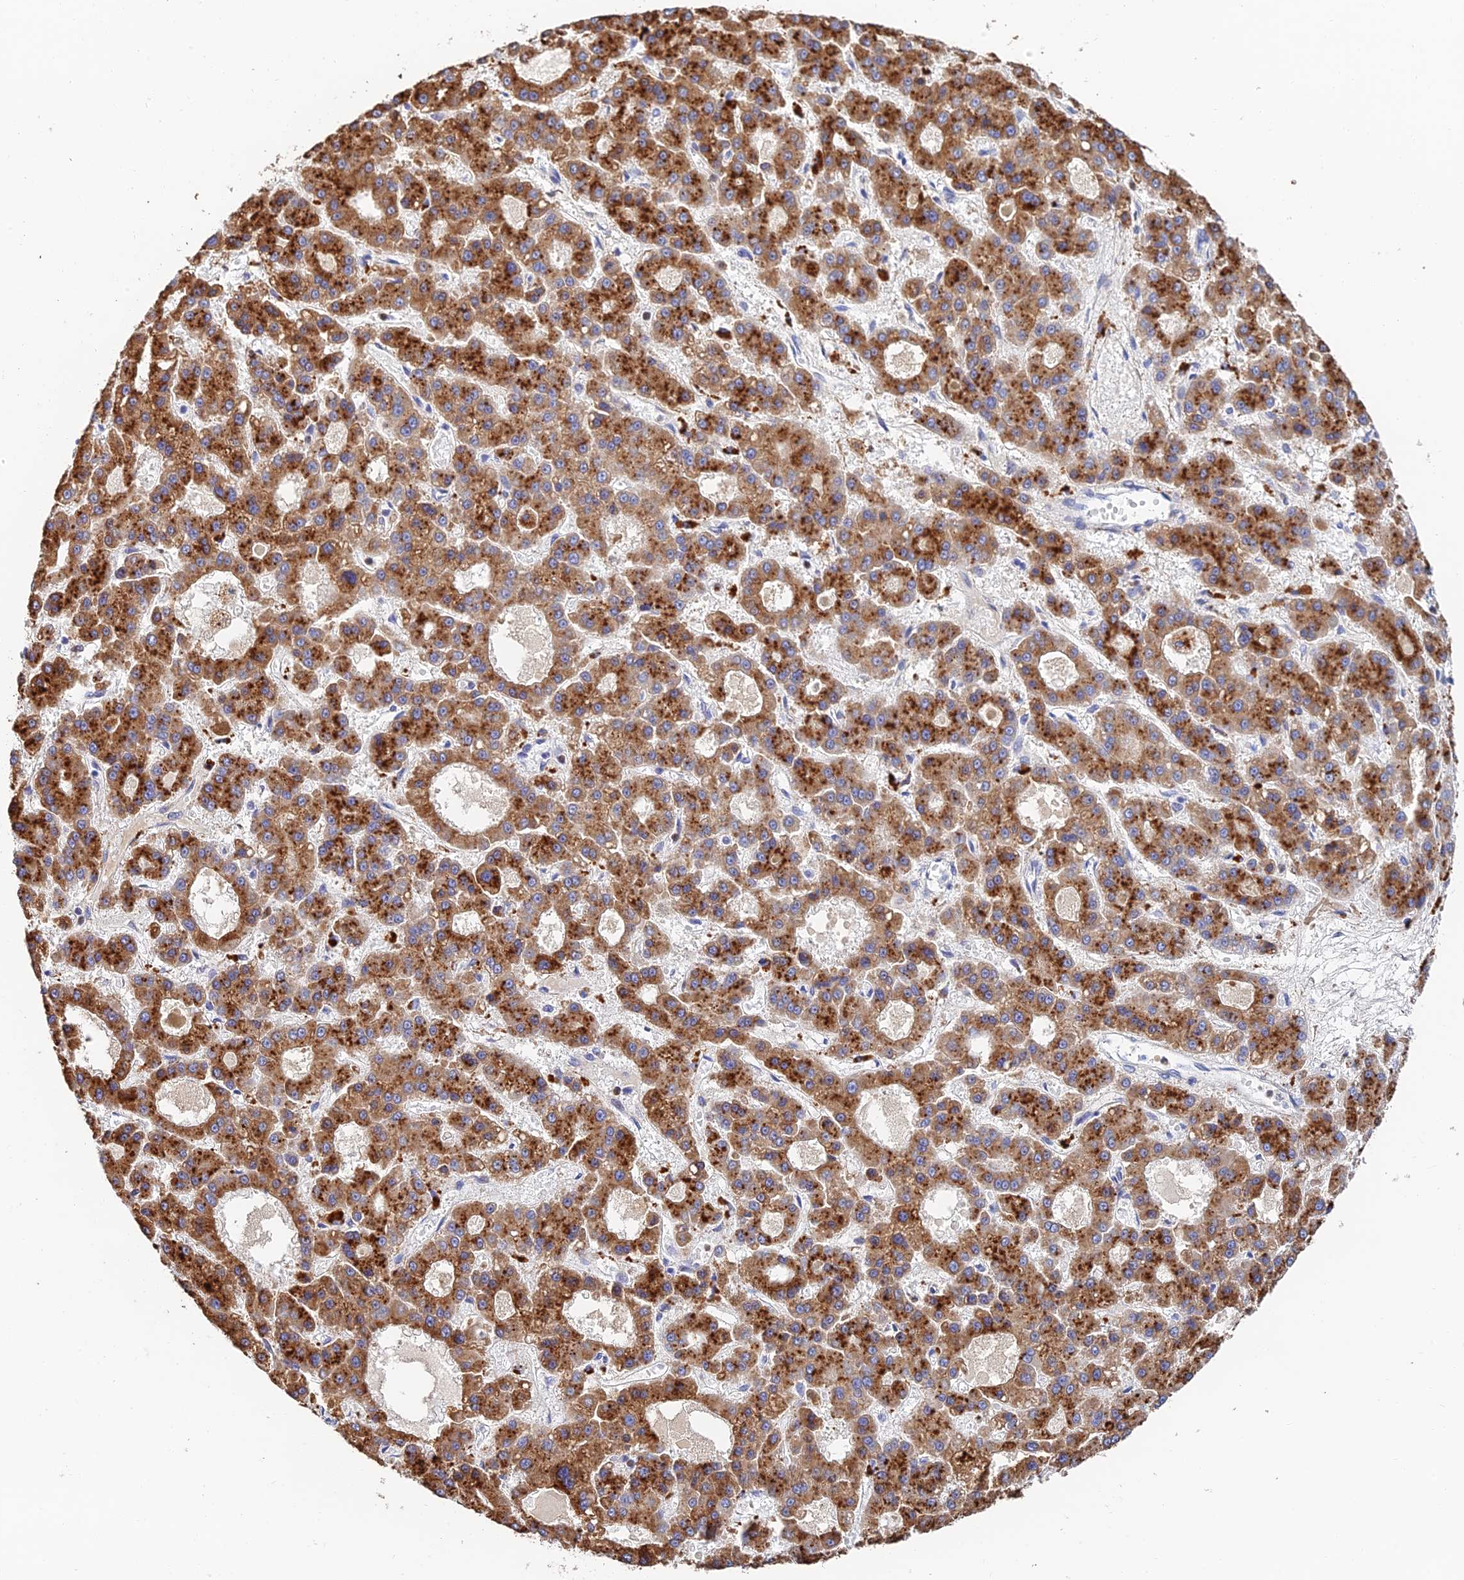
{"staining": {"intensity": "strong", "quantity": ">75%", "location": "cytoplasmic/membranous"}, "tissue": "liver cancer", "cell_type": "Tumor cells", "image_type": "cancer", "snomed": [{"axis": "morphology", "description": "Carcinoma, Hepatocellular, NOS"}, {"axis": "topography", "description": "Liver"}], "caption": "Protein expression analysis of hepatocellular carcinoma (liver) exhibits strong cytoplasmic/membranous positivity in approximately >75% of tumor cells.", "gene": "RPGRIP1L", "patient": {"sex": "male", "age": 70}}